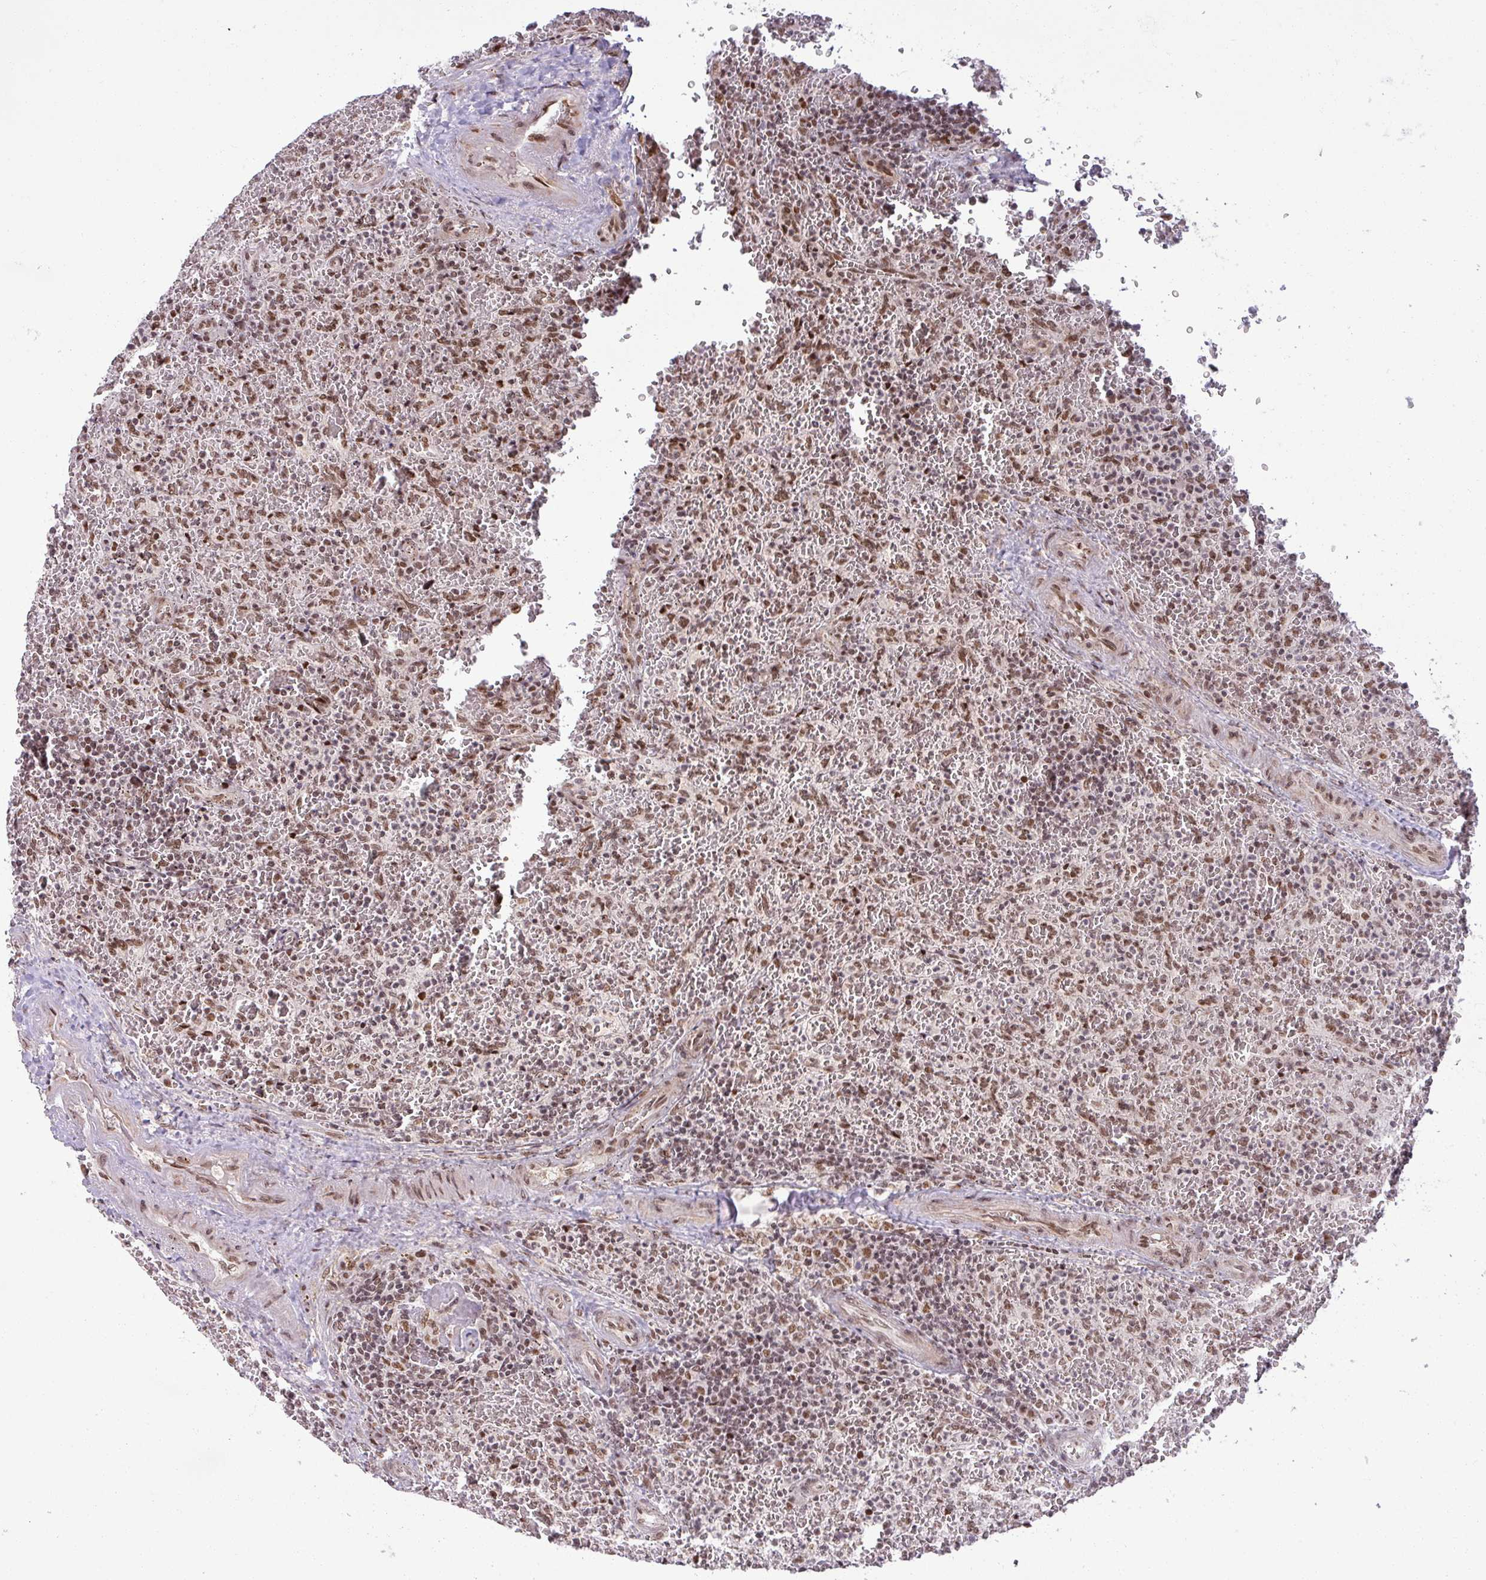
{"staining": {"intensity": "moderate", "quantity": "25%-75%", "location": "nuclear"}, "tissue": "lymphoma", "cell_type": "Tumor cells", "image_type": "cancer", "snomed": [{"axis": "morphology", "description": "Malignant lymphoma, non-Hodgkin's type, Low grade"}, {"axis": "topography", "description": "Spleen"}], "caption": "A high-resolution photomicrograph shows IHC staining of malignant lymphoma, non-Hodgkin's type (low-grade), which reveals moderate nuclear staining in about 25%-75% of tumor cells.", "gene": "PTPN20", "patient": {"sex": "female", "age": 64}}